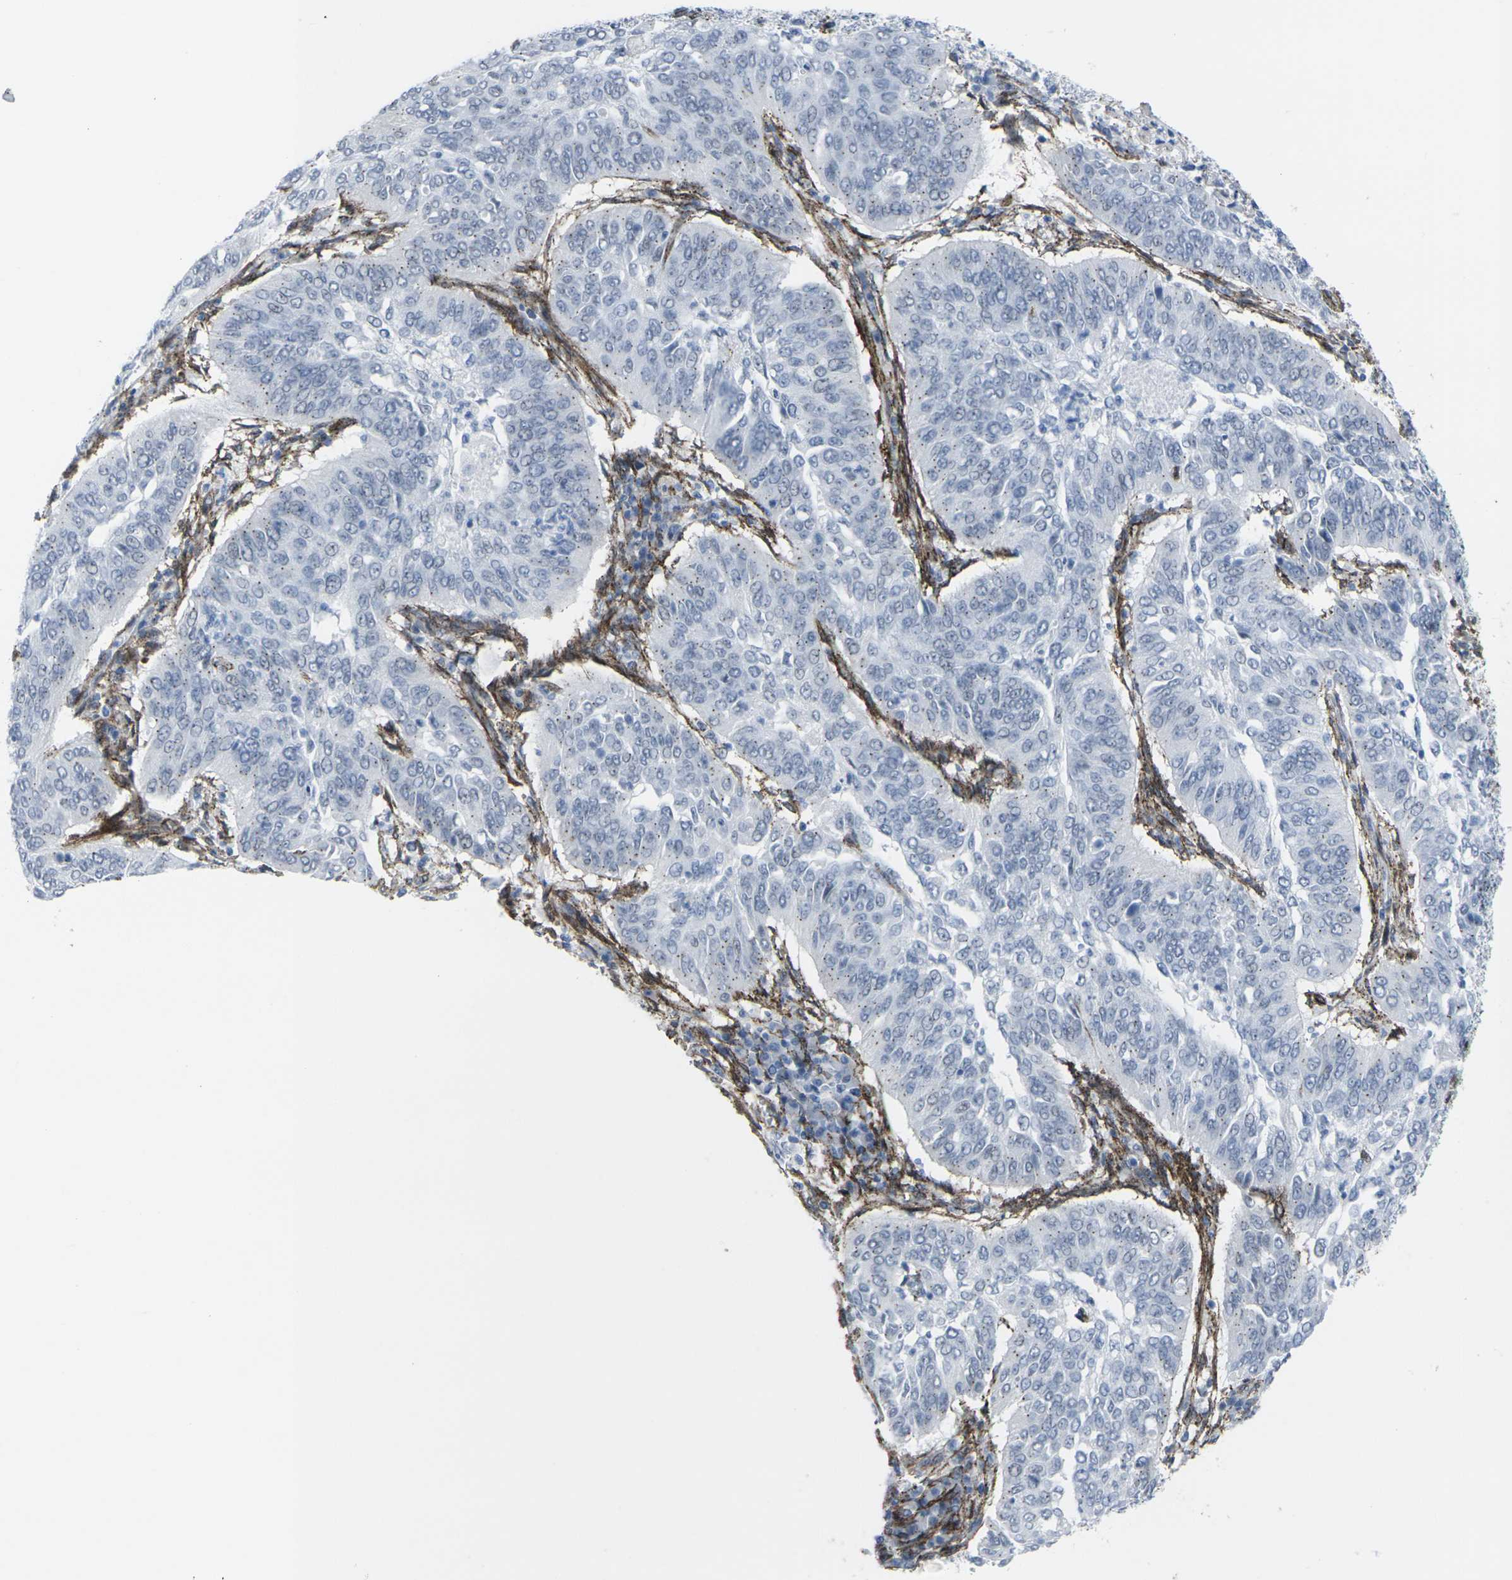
{"staining": {"intensity": "negative", "quantity": "none", "location": "none"}, "tissue": "cervical cancer", "cell_type": "Tumor cells", "image_type": "cancer", "snomed": [{"axis": "morphology", "description": "Normal tissue, NOS"}, {"axis": "morphology", "description": "Squamous cell carcinoma, NOS"}, {"axis": "topography", "description": "Cervix"}], "caption": "A micrograph of human cervical cancer (squamous cell carcinoma) is negative for staining in tumor cells.", "gene": "CDH11", "patient": {"sex": "female", "age": 39}}